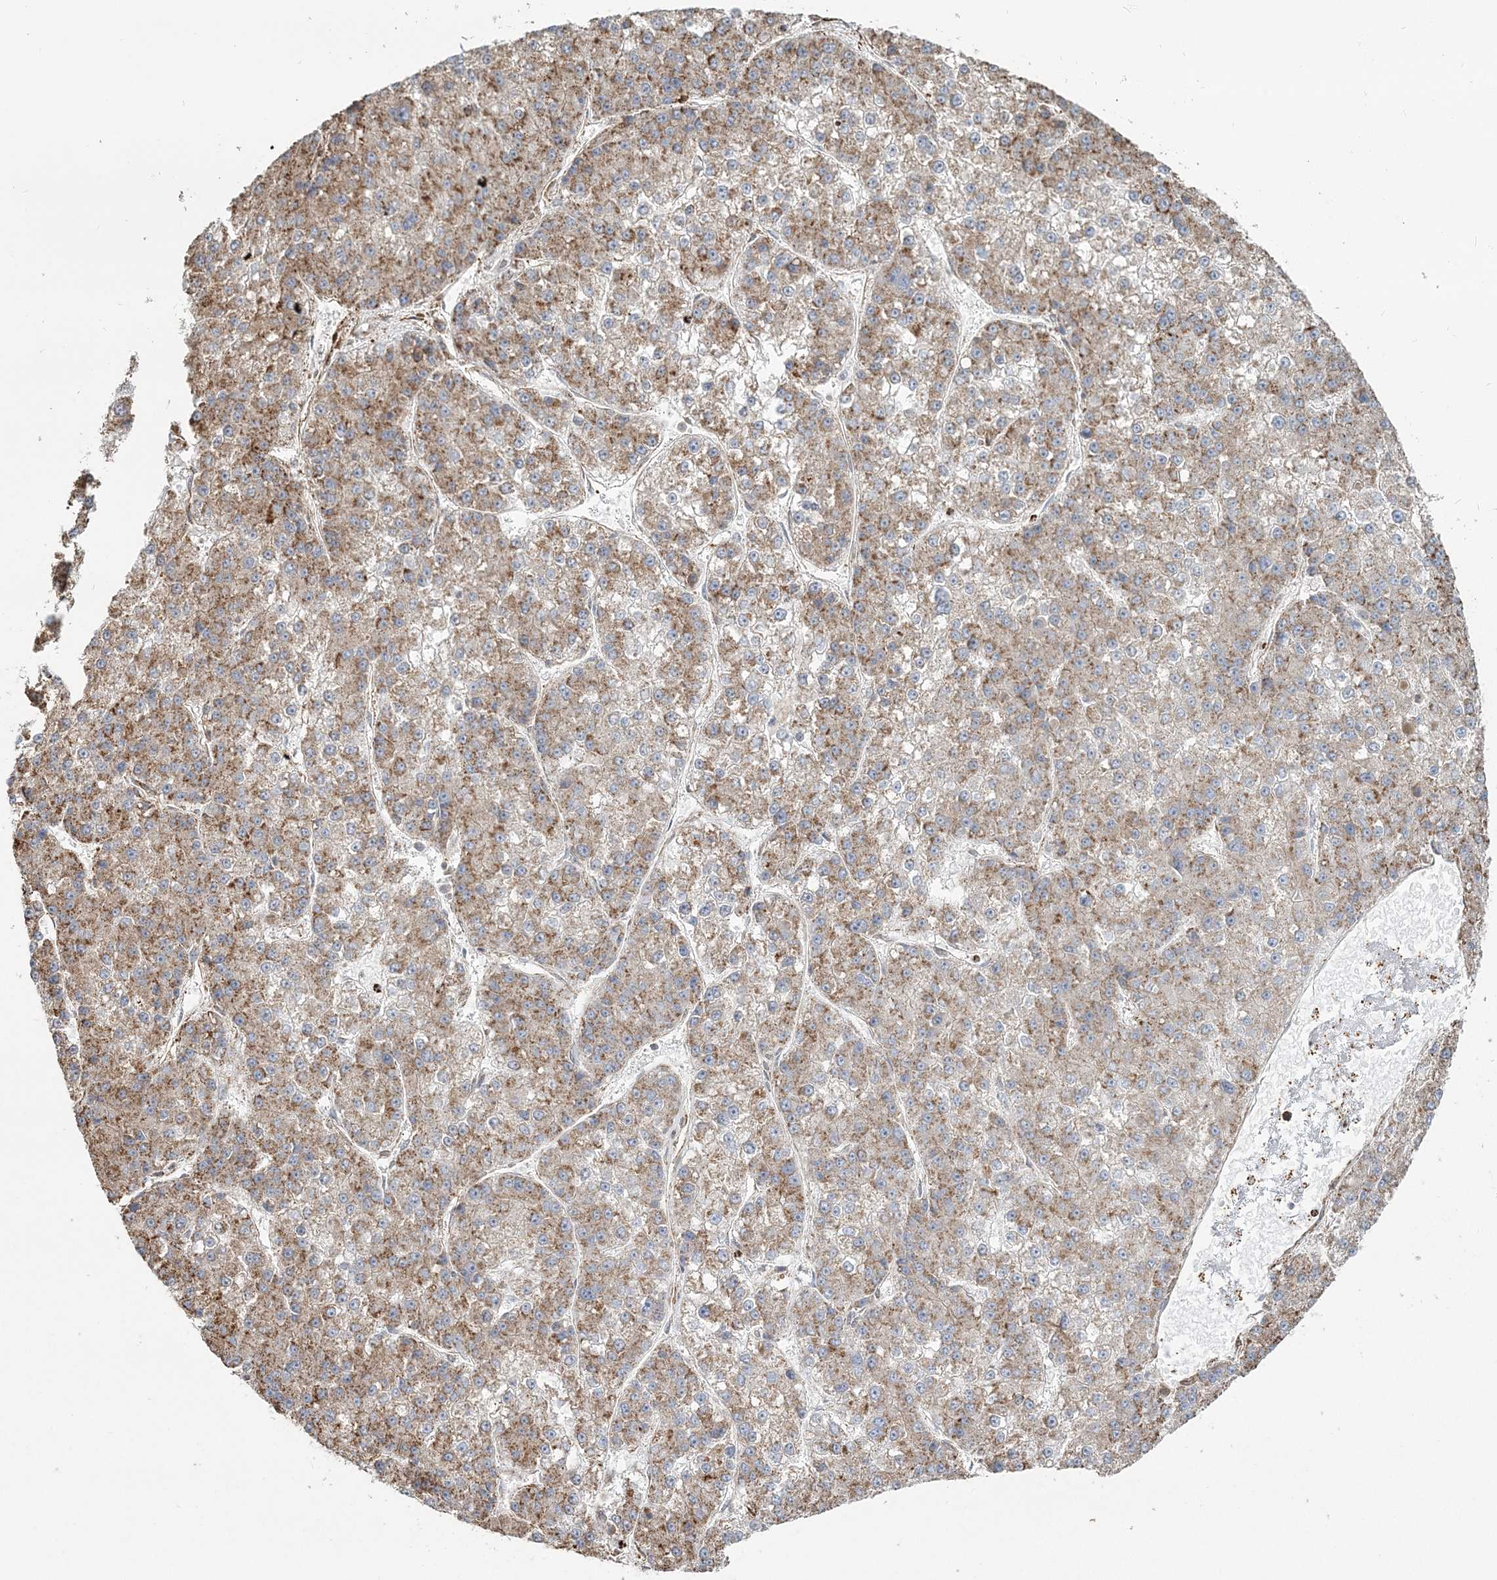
{"staining": {"intensity": "moderate", "quantity": ">75%", "location": "cytoplasmic/membranous"}, "tissue": "liver cancer", "cell_type": "Tumor cells", "image_type": "cancer", "snomed": [{"axis": "morphology", "description": "Carcinoma, Hepatocellular, NOS"}, {"axis": "topography", "description": "Liver"}], "caption": "Human liver hepatocellular carcinoma stained with a protein marker reveals moderate staining in tumor cells.", "gene": "TRAF3IP2", "patient": {"sex": "female", "age": 73}}